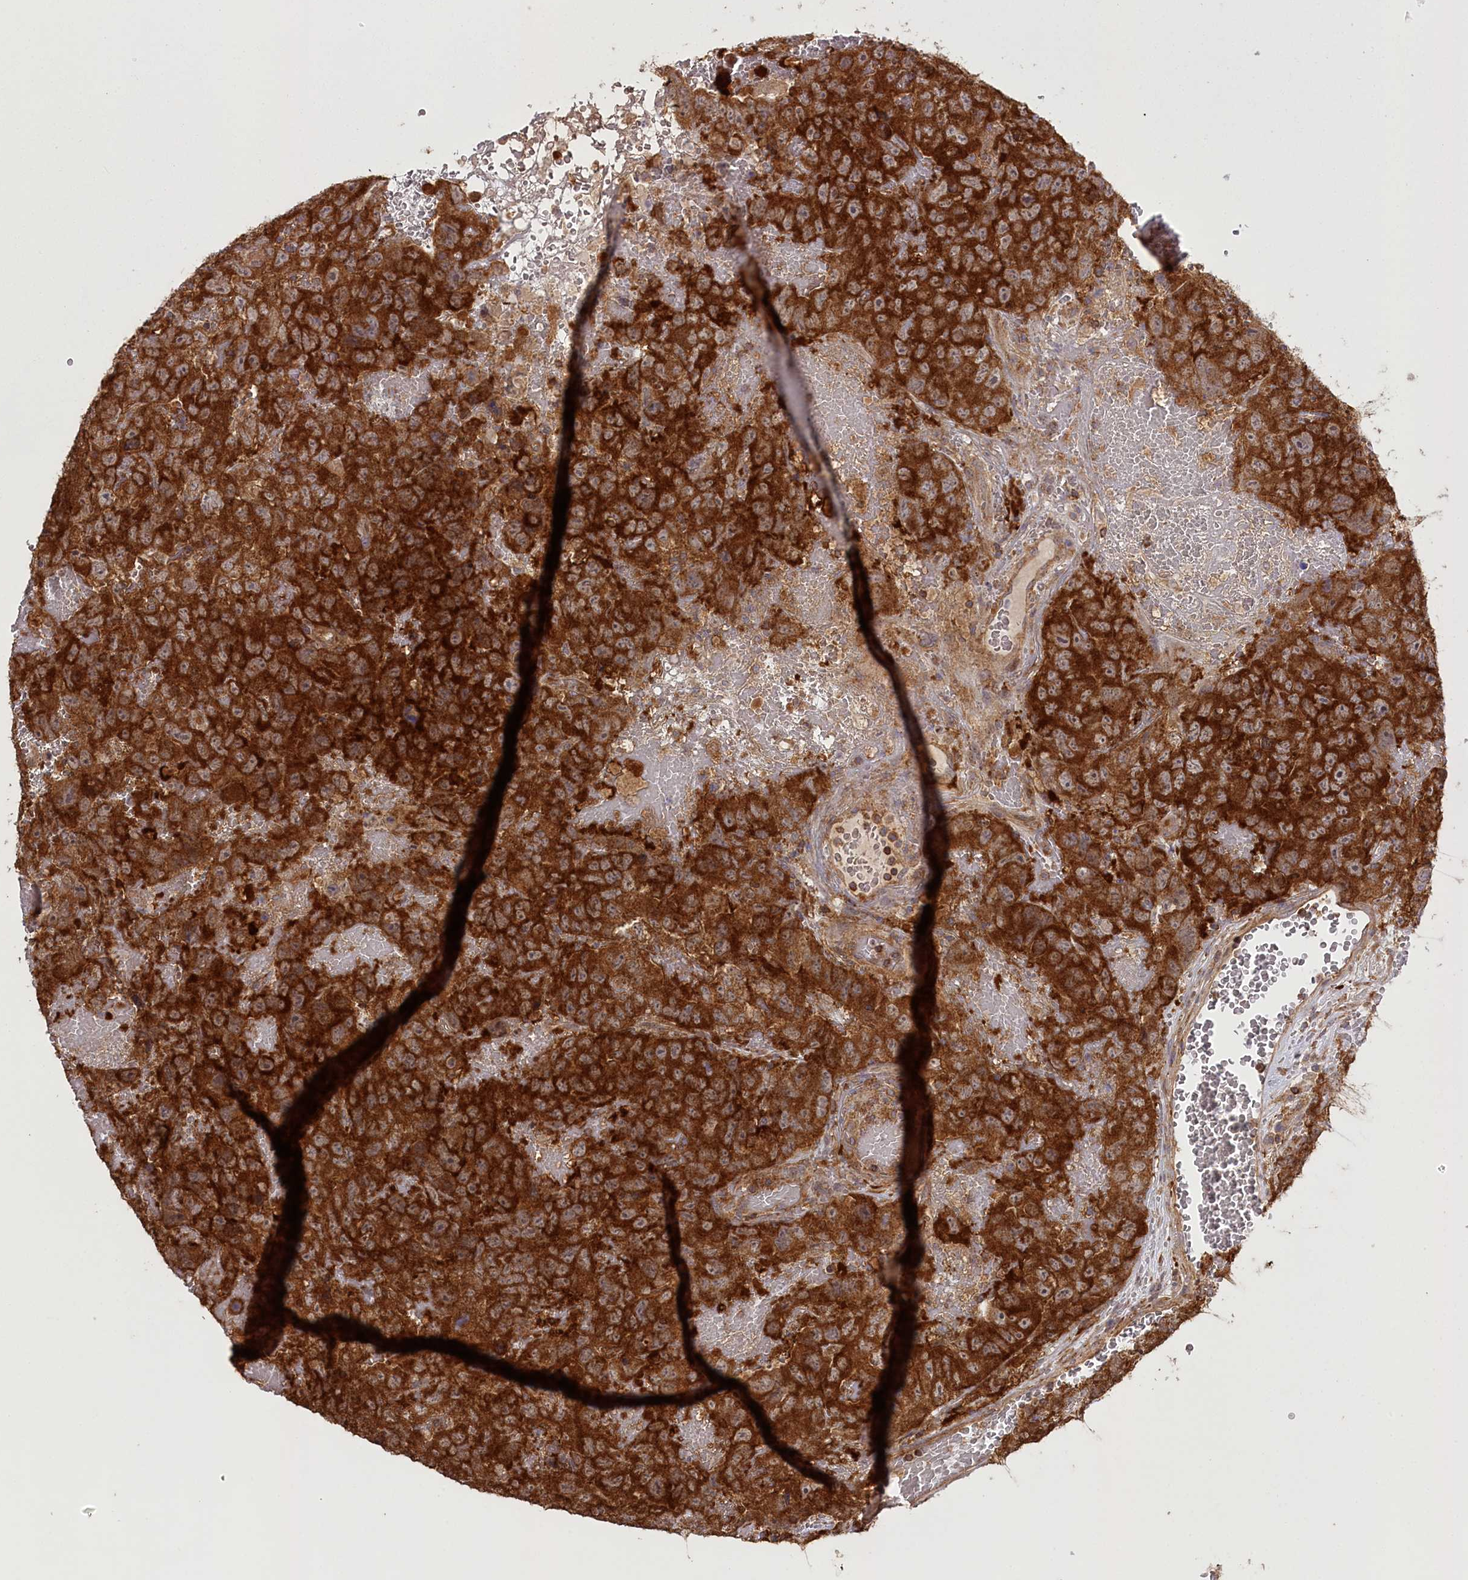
{"staining": {"intensity": "strong", "quantity": ">75%", "location": "cytoplasmic/membranous"}, "tissue": "testis cancer", "cell_type": "Tumor cells", "image_type": "cancer", "snomed": [{"axis": "morphology", "description": "Carcinoma, Embryonal, NOS"}, {"axis": "topography", "description": "Testis"}], "caption": "A high amount of strong cytoplasmic/membranous positivity is identified in about >75% of tumor cells in testis cancer (embryonal carcinoma) tissue. Ihc stains the protein of interest in brown and the nuclei are stained blue.", "gene": "CCDC91", "patient": {"sex": "male", "age": 45}}